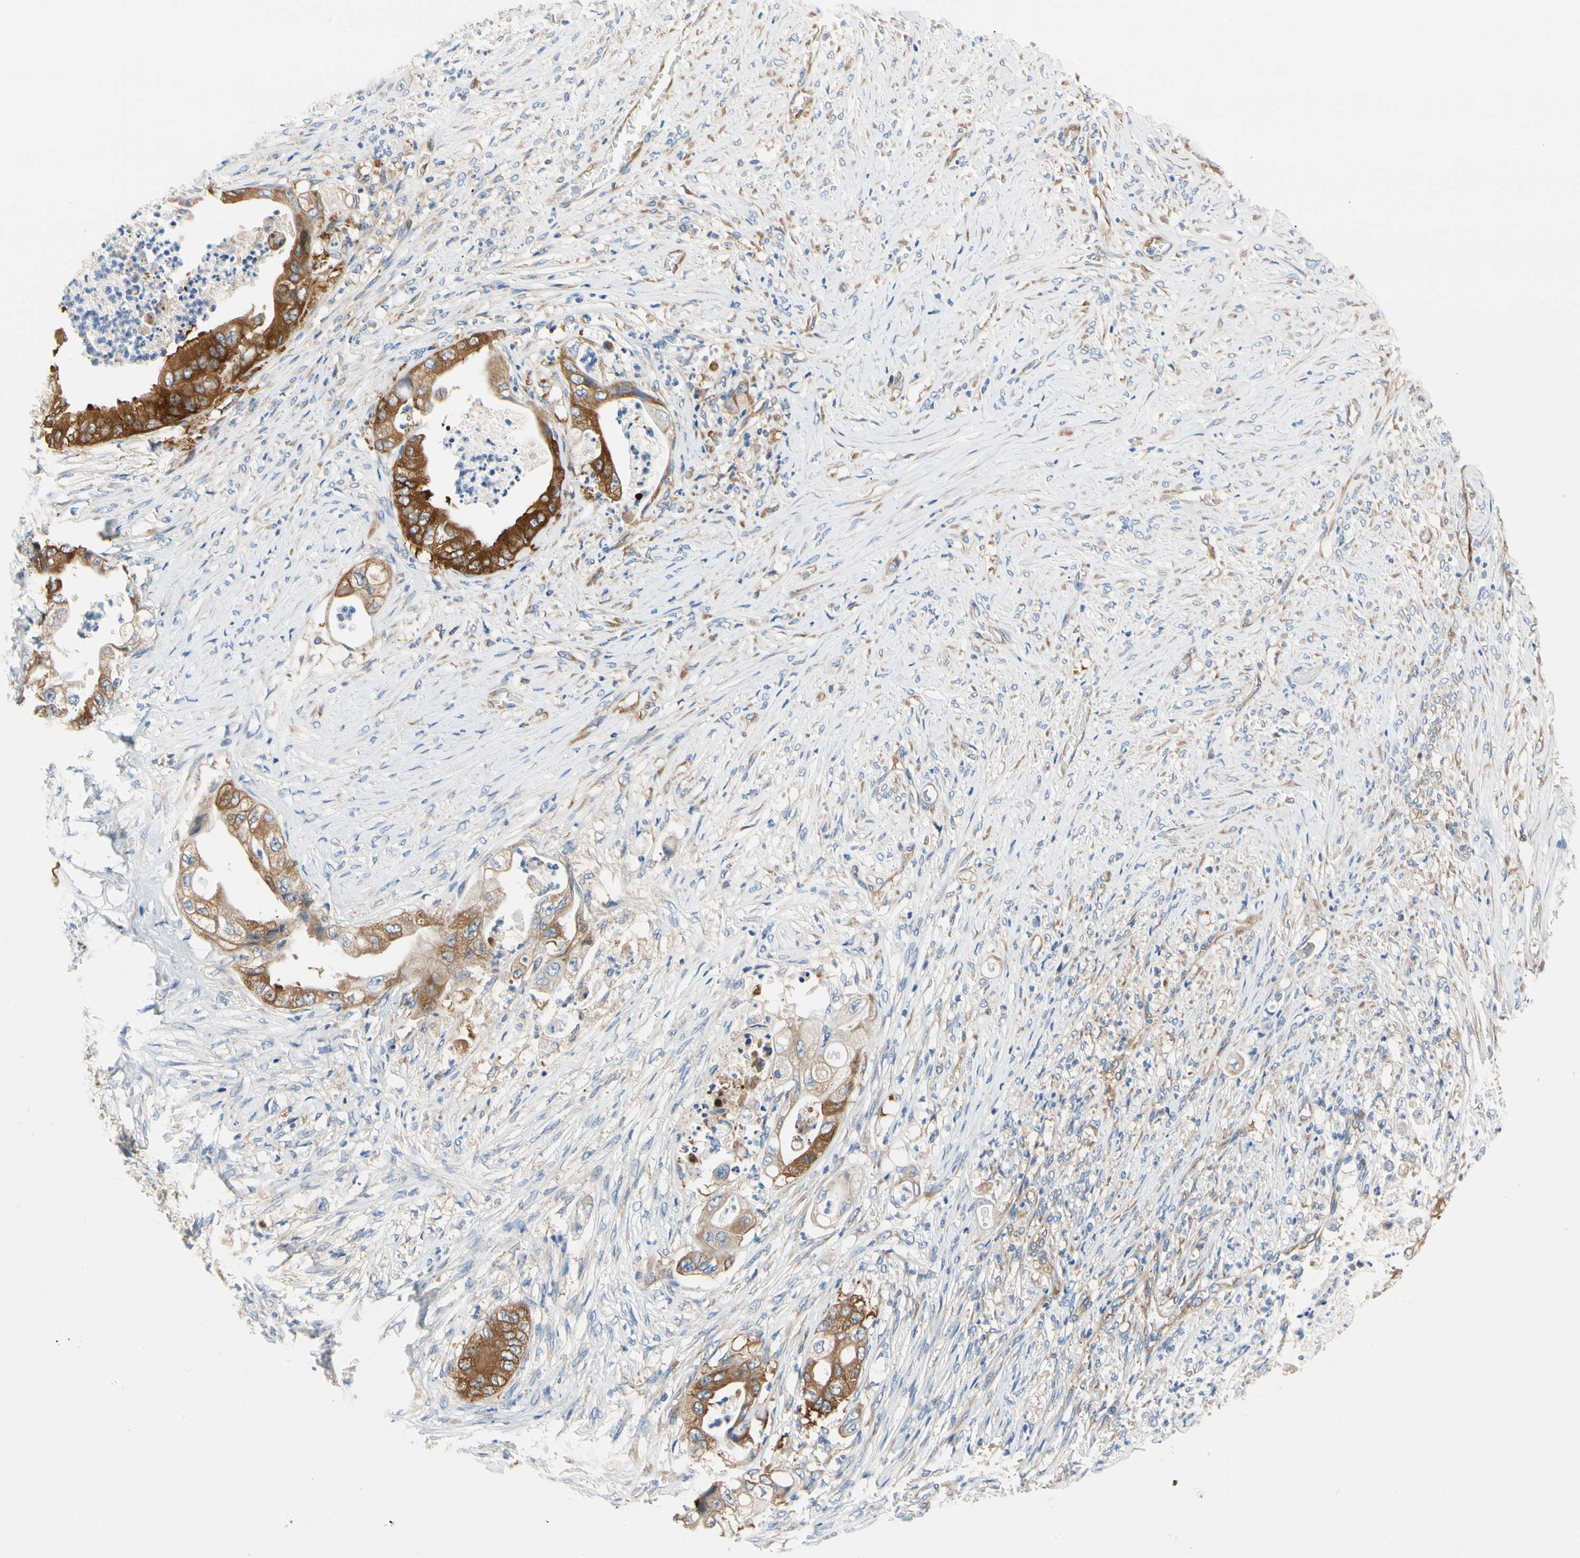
{"staining": {"intensity": "strong", "quantity": ">75%", "location": "cytoplasmic/membranous"}, "tissue": "stomach cancer", "cell_type": "Tumor cells", "image_type": "cancer", "snomed": [{"axis": "morphology", "description": "Adenocarcinoma, NOS"}, {"axis": "topography", "description": "Stomach"}], "caption": "Protein expression analysis of stomach cancer demonstrates strong cytoplasmic/membranous positivity in approximately >75% of tumor cells.", "gene": "GPHN", "patient": {"sex": "female", "age": 73}}